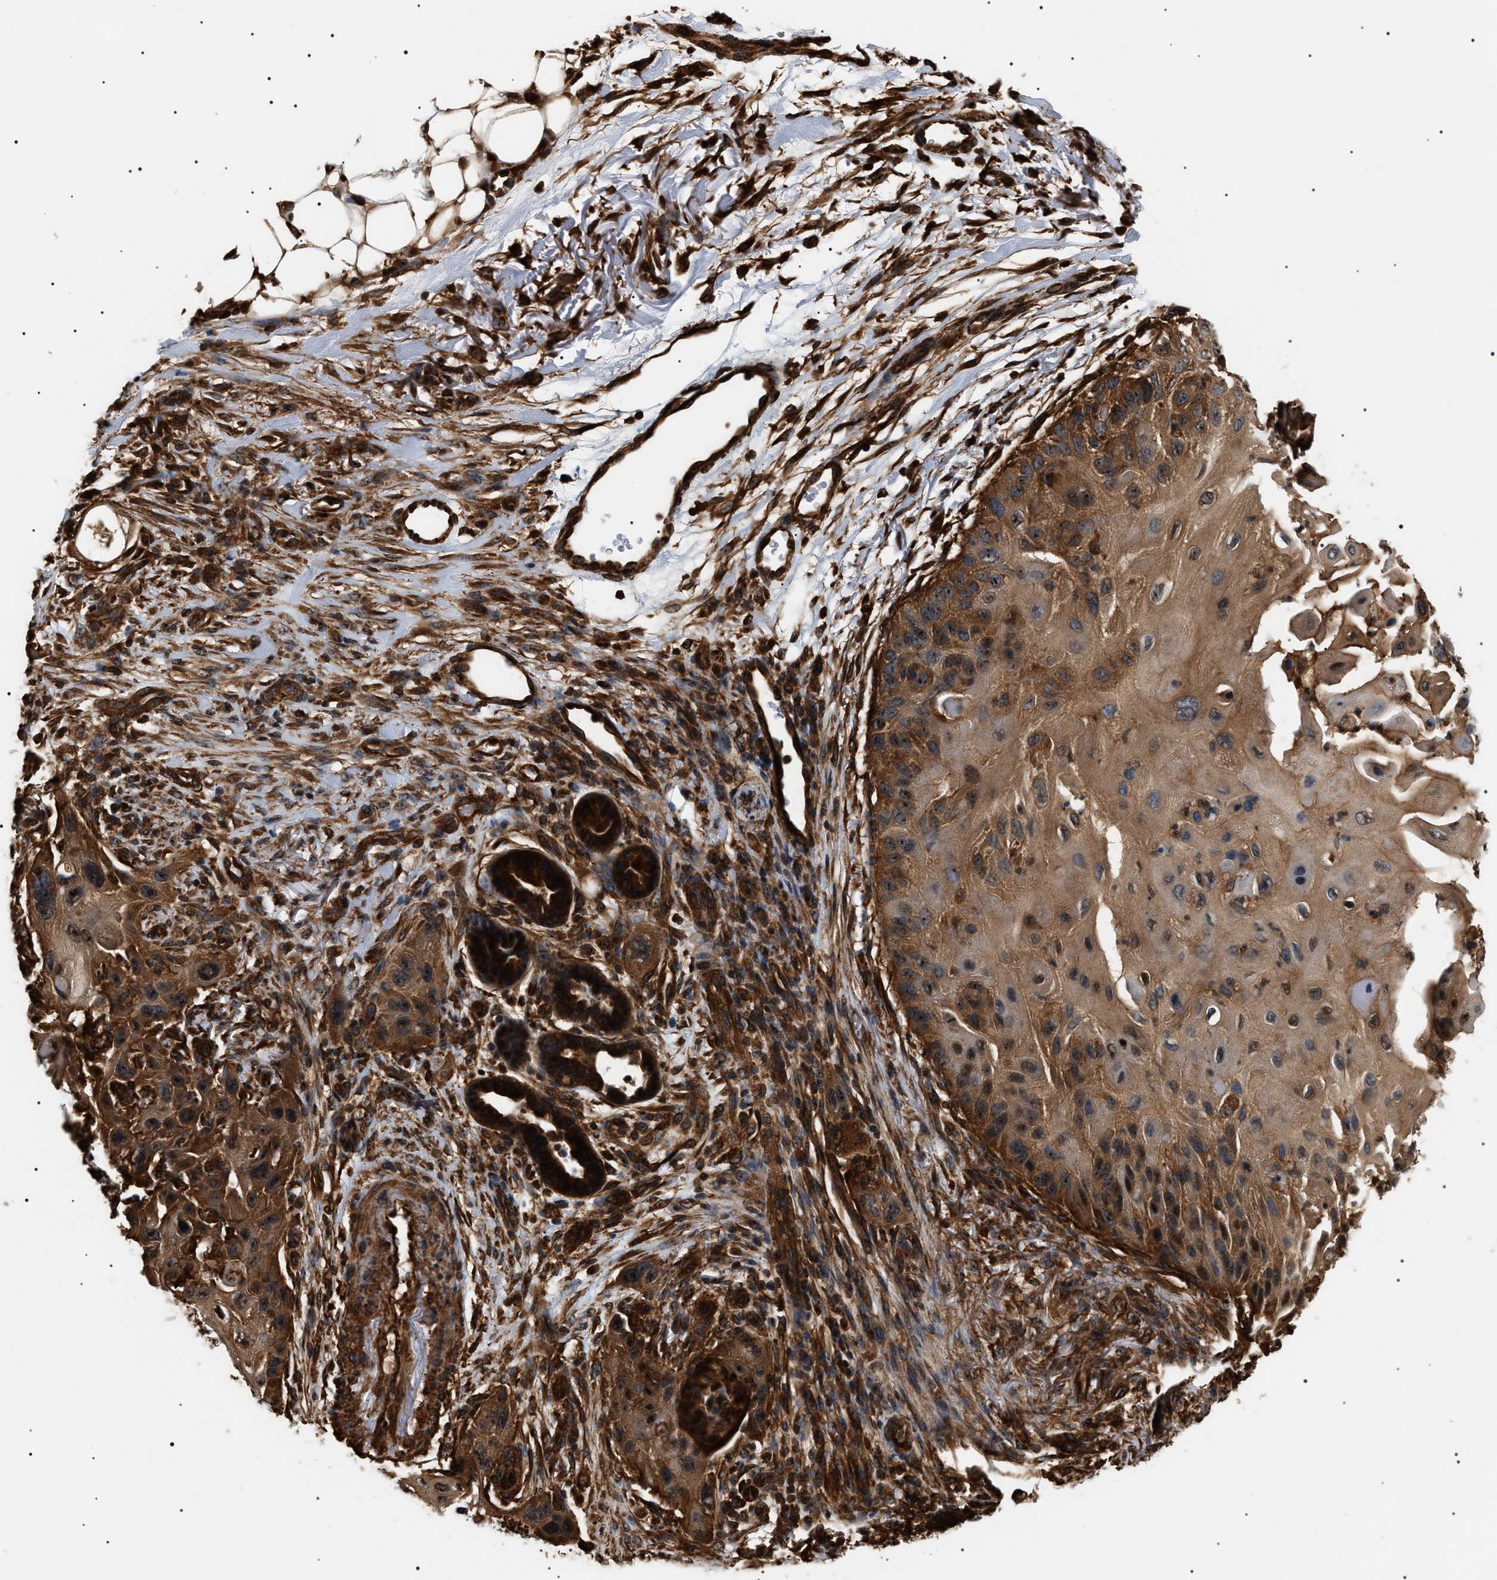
{"staining": {"intensity": "moderate", "quantity": ">75%", "location": "cytoplasmic/membranous,nuclear"}, "tissue": "skin cancer", "cell_type": "Tumor cells", "image_type": "cancer", "snomed": [{"axis": "morphology", "description": "Squamous cell carcinoma, NOS"}, {"axis": "topography", "description": "Skin"}], "caption": "A brown stain highlights moderate cytoplasmic/membranous and nuclear expression of a protein in human skin squamous cell carcinoma tumor cells.", "gene": "SH3GLB2", "patient": {"sex": "female", "age": 77}}